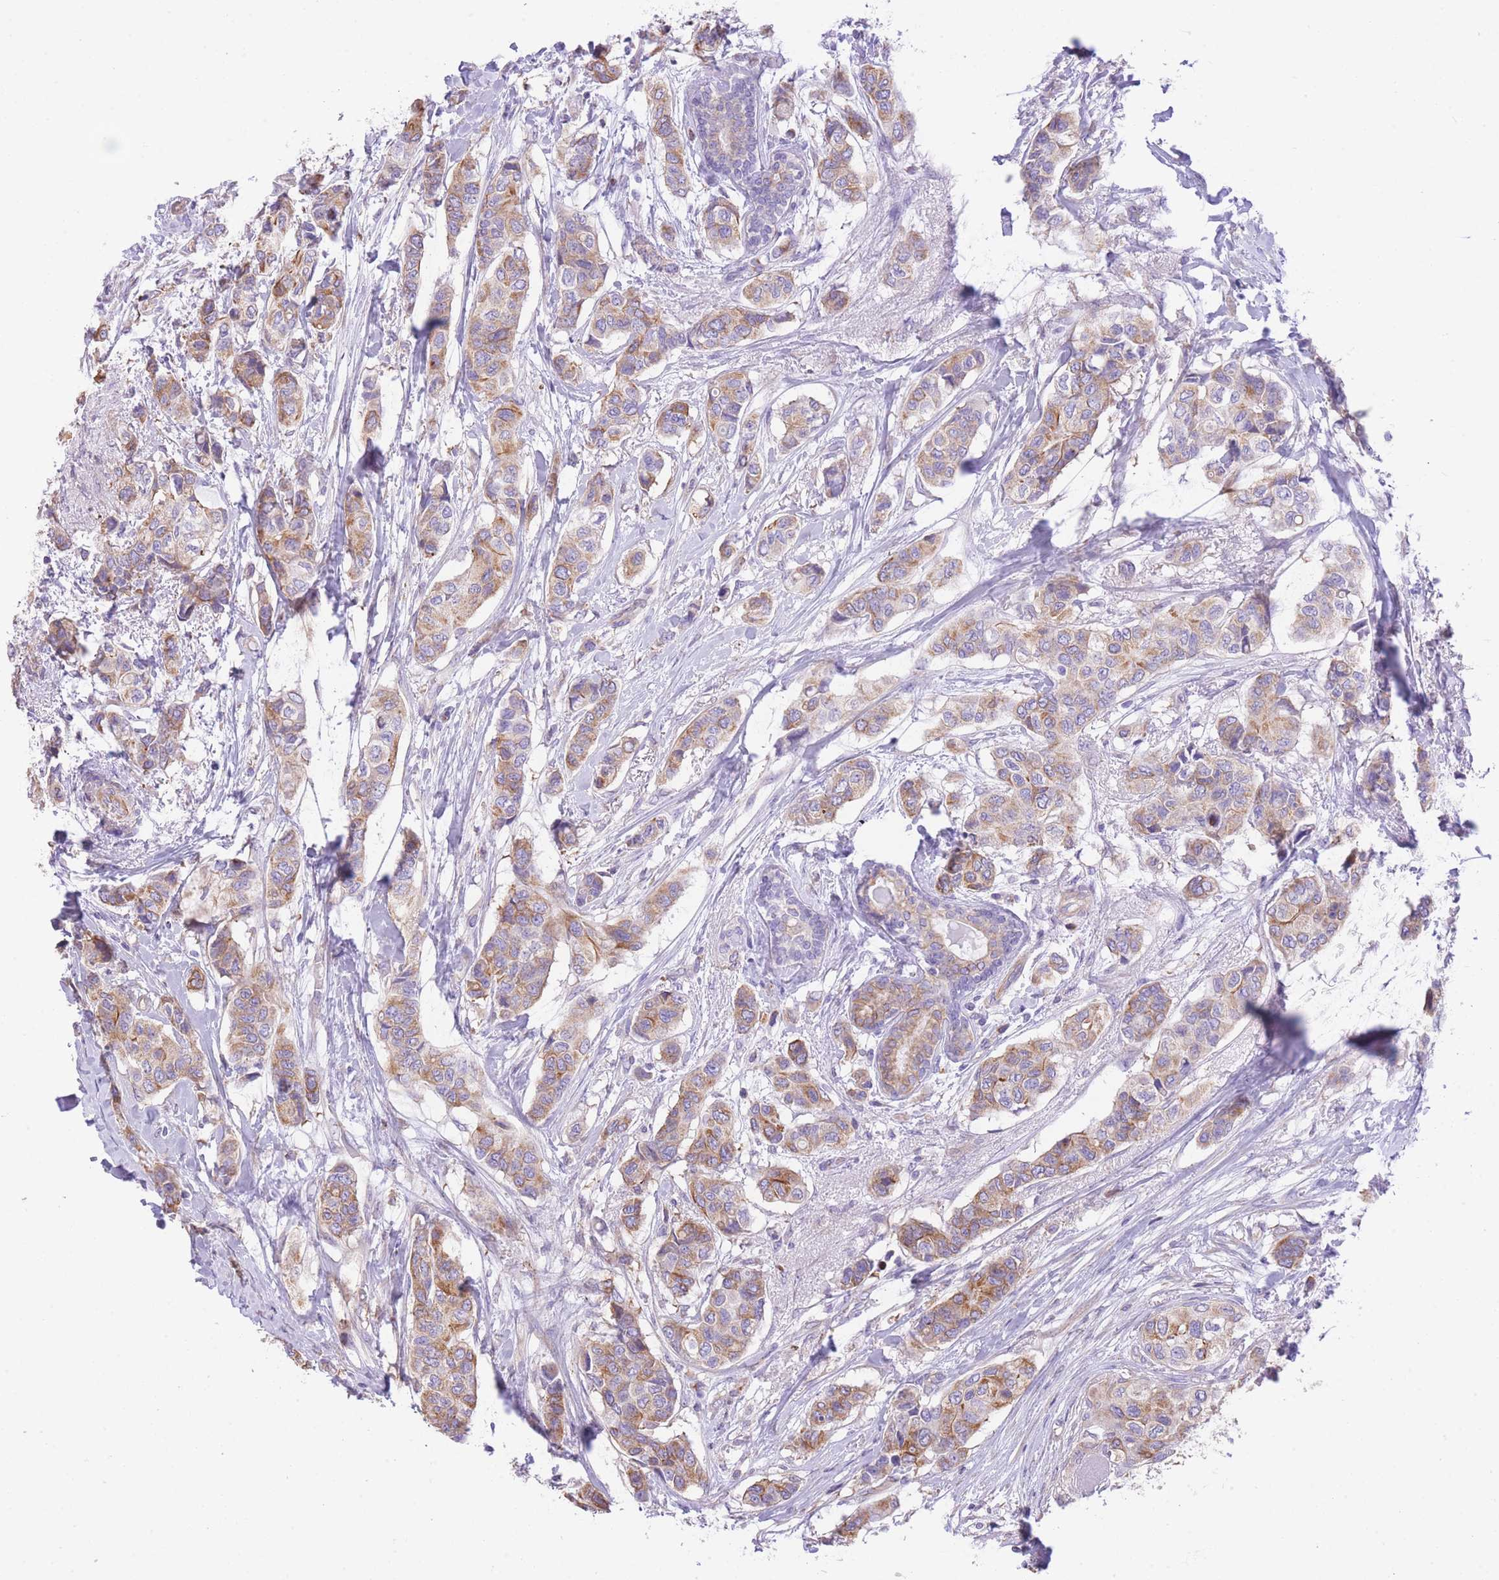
{"staining": {"intensity": "moderate", "quantity": ">75%", "location": "cytoplasmic/membranous"}, "tissue": "breast cancer", "cell_type": "Tumor cells", "image_type": "cancer", "snomed": [{"axis": "morphology", "description": "Lobular carcinoma"}, {"axis": "topography", "description": "Breast"}], "caption": "Brown immunohistochemical staining in human breast cancer exhibits moderate cytoplasmic/membranous staining in about >75% of tumor cells. (Stains: DAB (3,3'-diaminobenzidine) in brown, nuclei in blue, Microscopy: brightfield microscopy at high magnification).", "gene": "RHOU", "patient": {"sex": "female", "age": 51}}